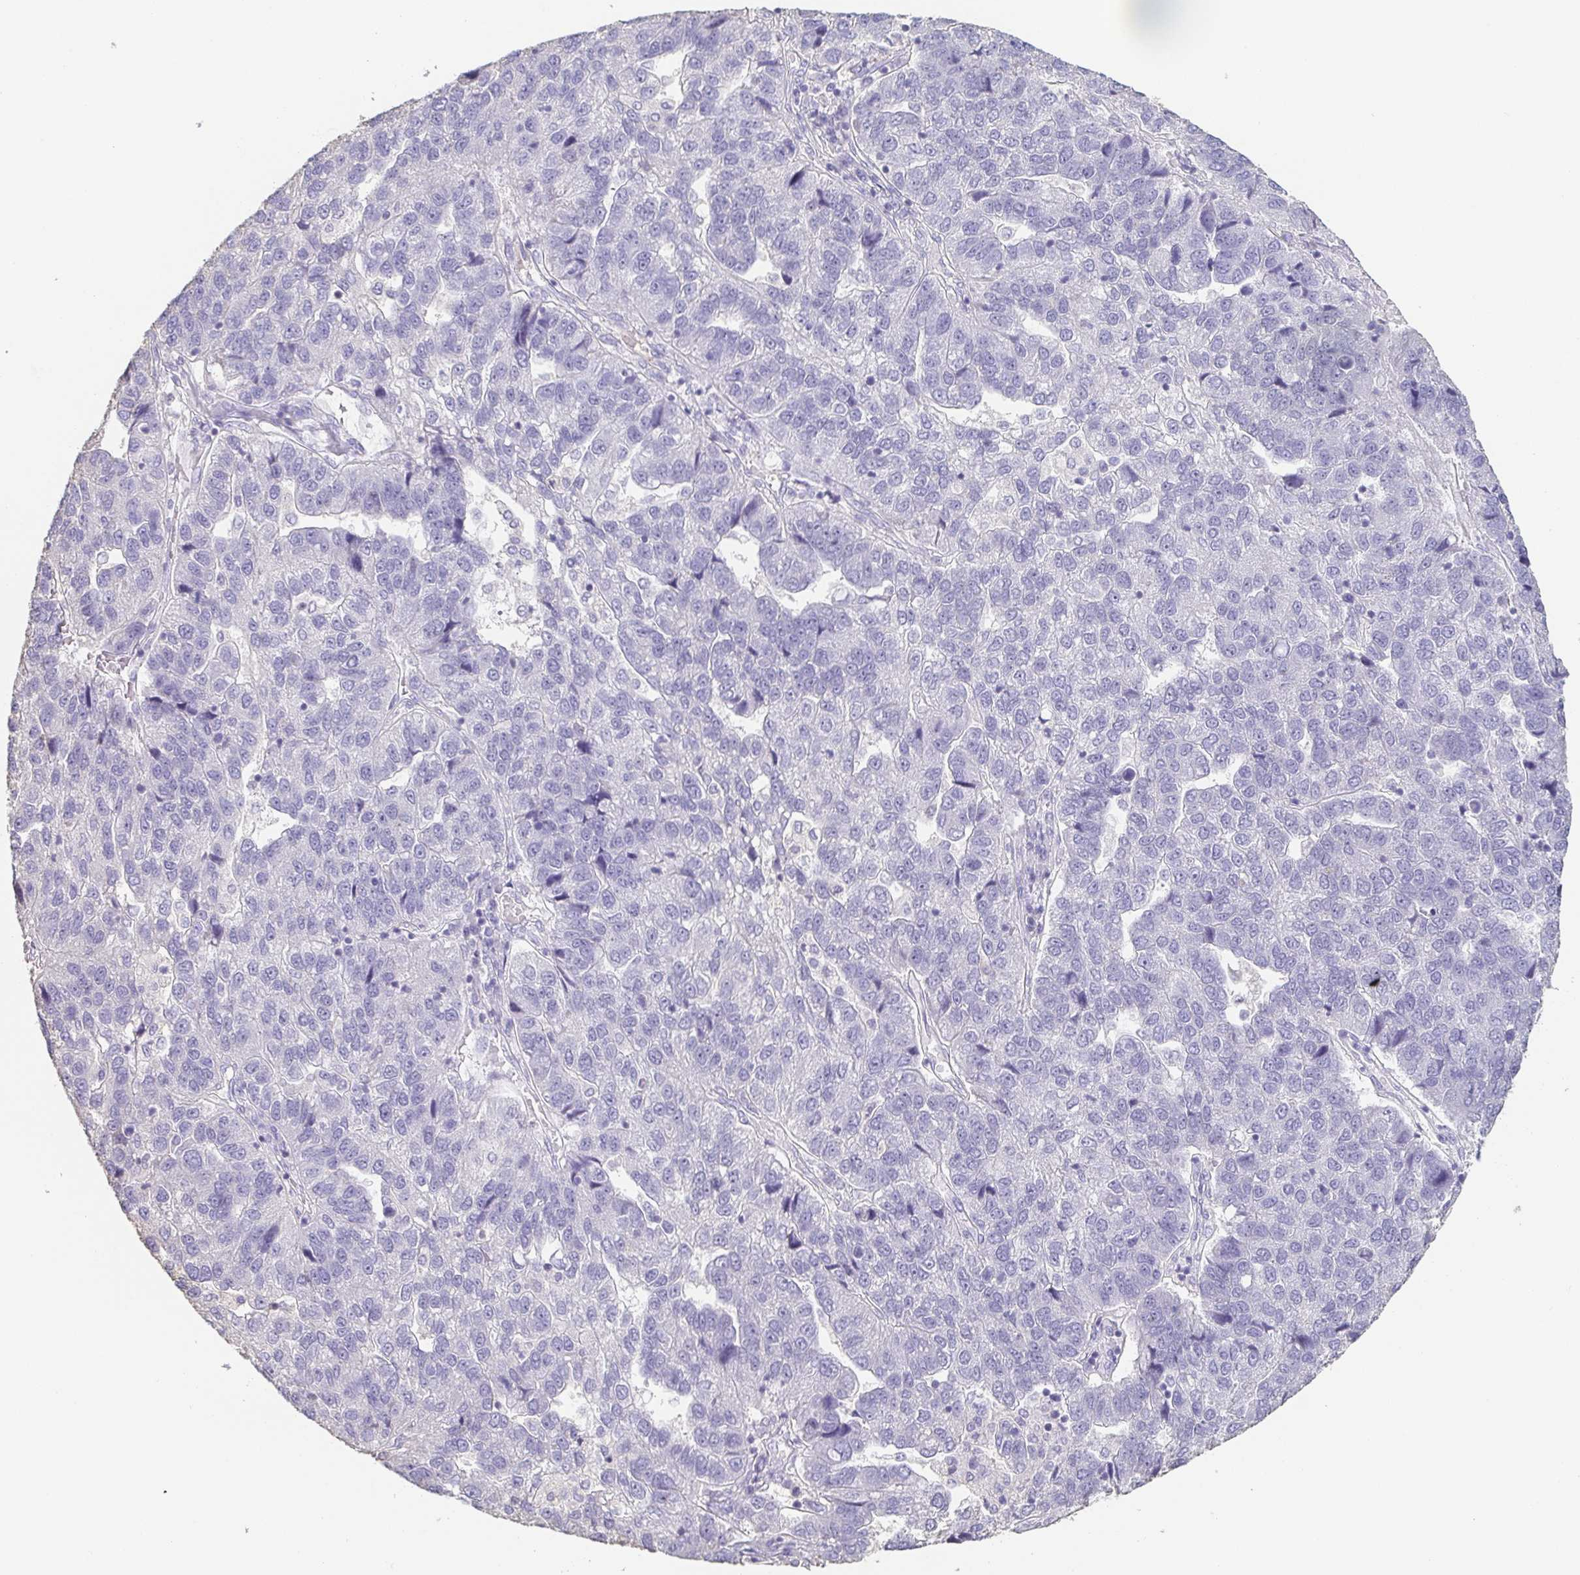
{"staining": {"intensity": "negative", "quantity": "none", "location": "none"}, "tissue": "pancreatic cancer", "cell_type": "Tumor cells", "image_type": "cancer", "snomed": [{"axis": "morphology", "description": "Adenocarcinoma, NOS"}, {"axis": "topography", "description": "Pancreas"}], "caption": "This is an immunohistochemistry (IHC) histopathology image of human pancreatic cancer. There is no positivity in tumor cells.", "gene": "BPIFA2", "patient": {"sex": "female", "age": 61}}